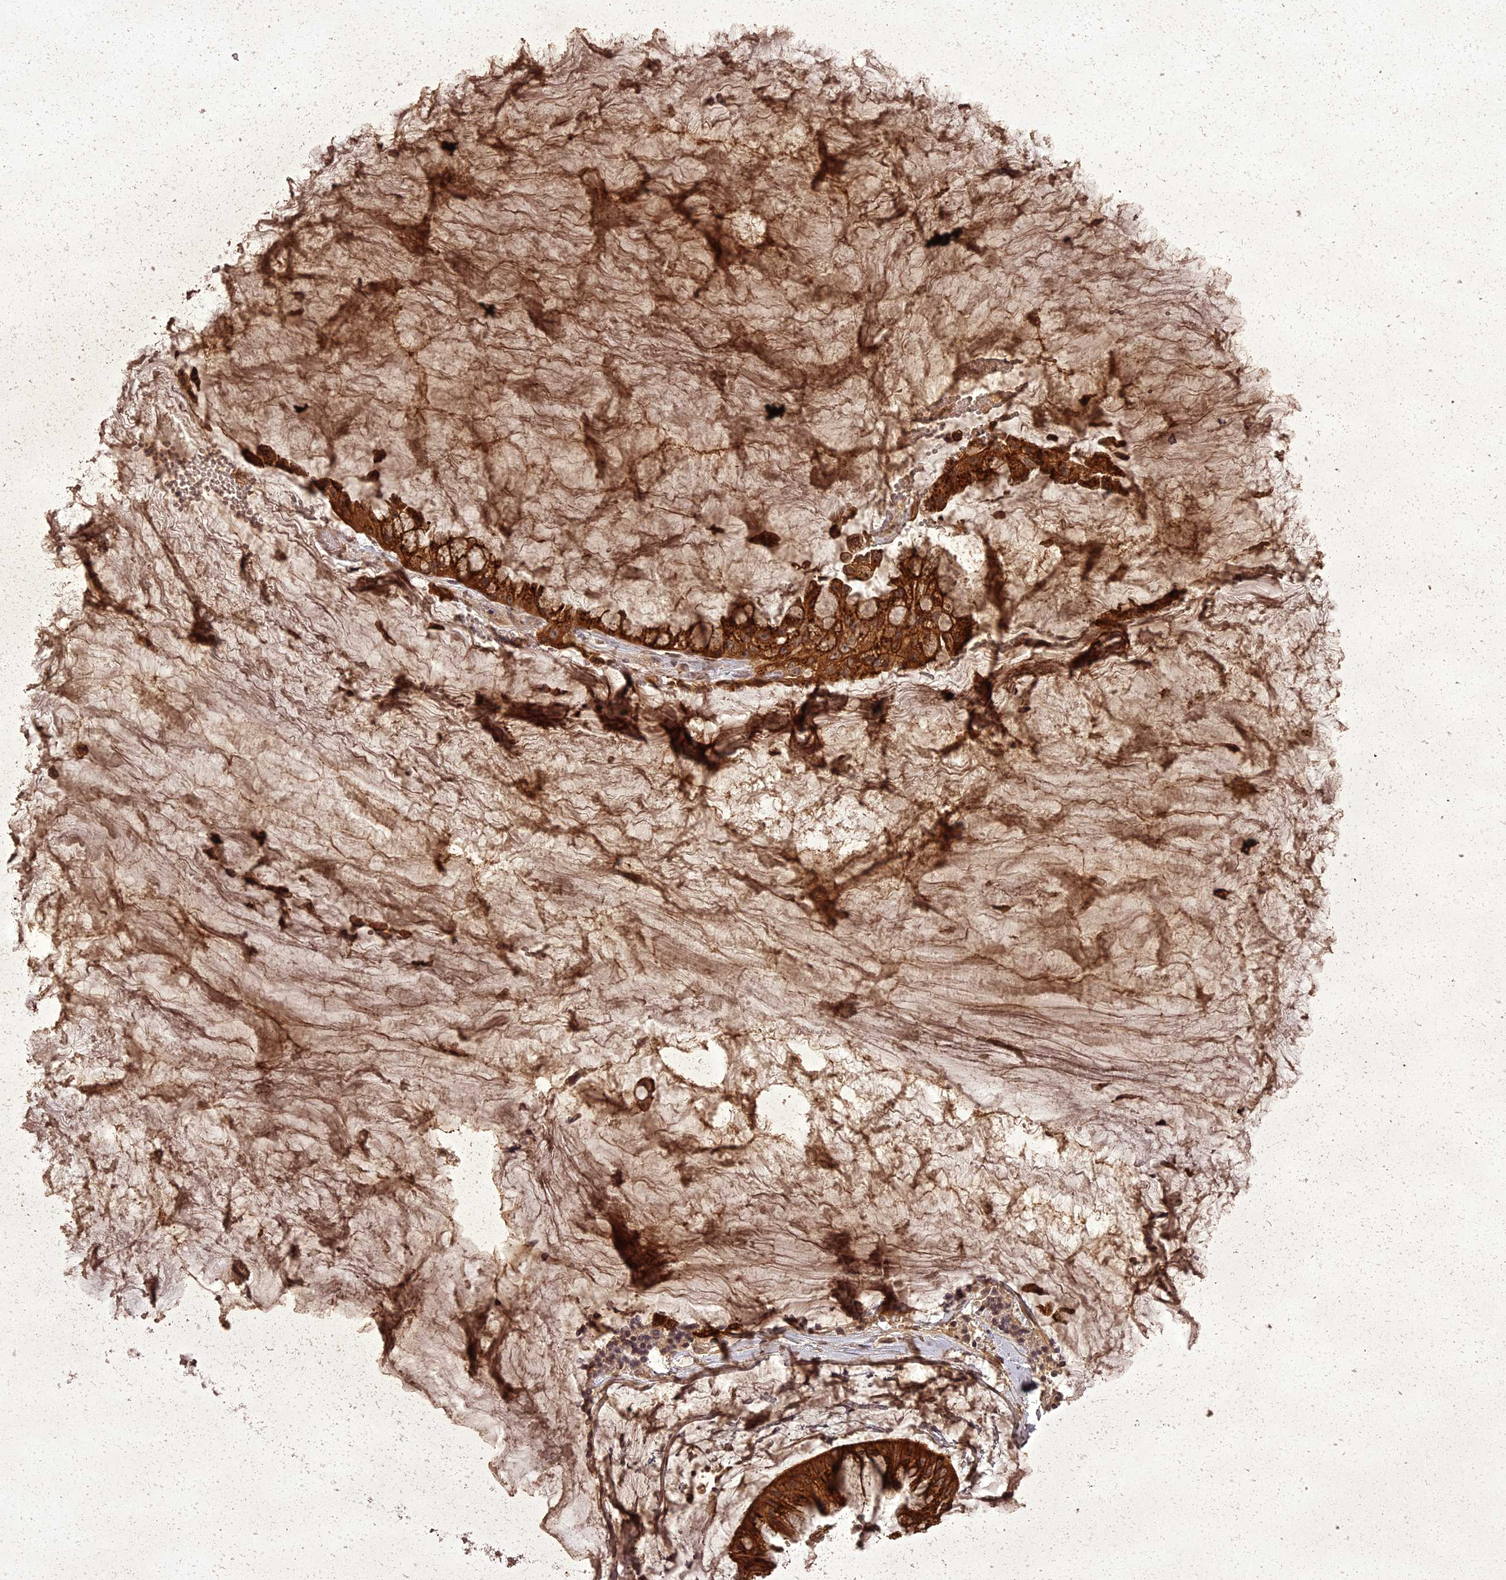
{"staining": {"intensity": "strong", "quantity": ">75%", "location": "cytoplasmic/membranous"}, "tissue": "ovarian cancer", "cell_type": "Tumor cells", "image_type": "cancer", "snomed": [{"axis": "morphology", "description": "Cystadenocarcinoma, mucinous, NOS"}, {"axis": "topography", "description": "Ovary"}], "caption": "The micrograph displays immunohistochemical staining of mucinous cystadenocarcinoma (ovarian). There is strong cytoplasmic/membranous expression is present in approximately >75% of tumor cells.", "gene": "ING5", "patient": {"sex": "female", "age": 39}}